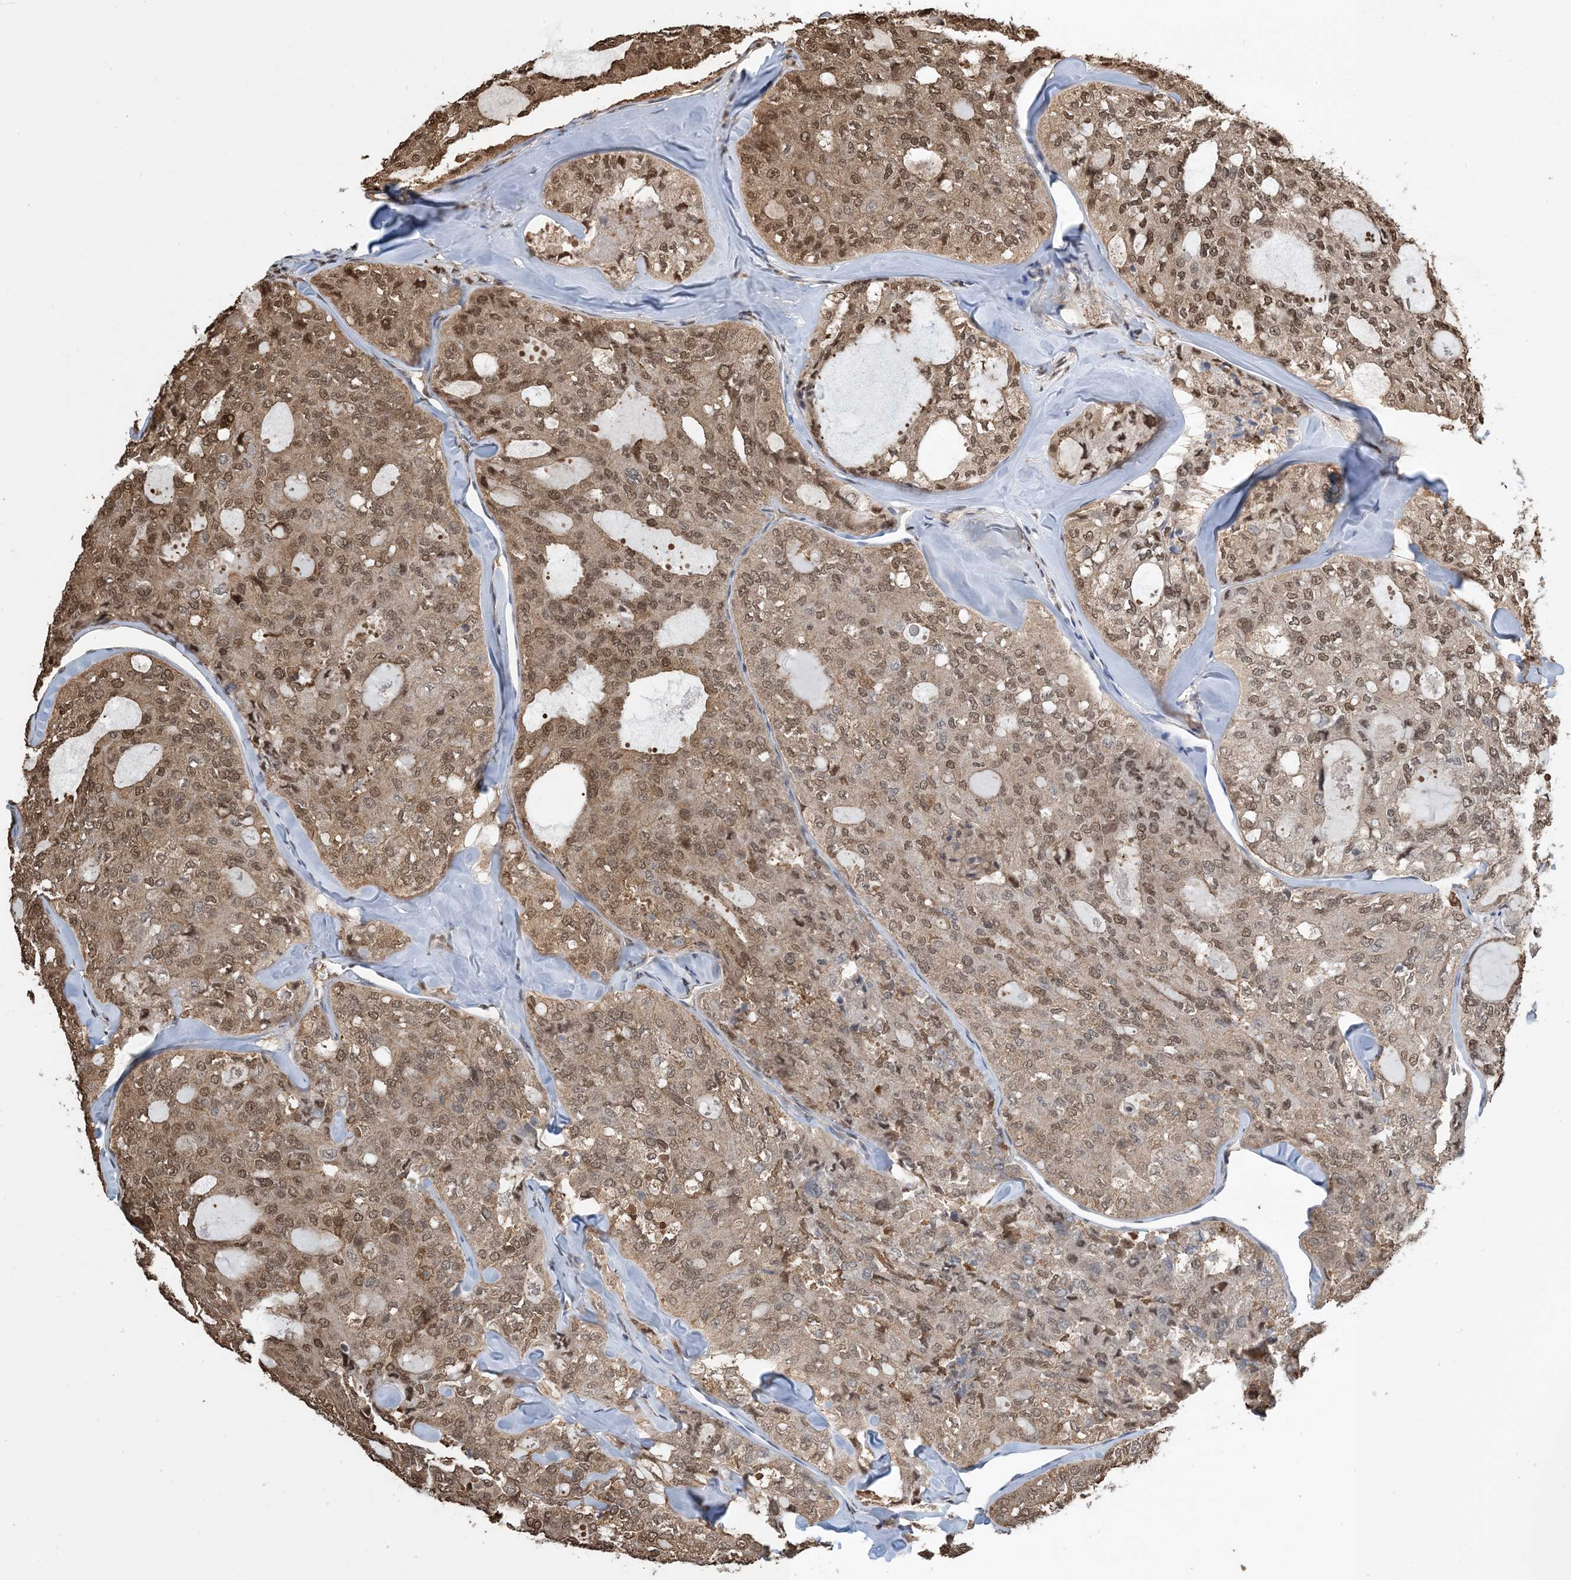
{"staining": {"intensity": "moderate", "quantity": ">75%", "location": "cytoplasmic/membranous,nuclear"}, "tissue": "thyroid cancer", "cell_type": "Tumor cells", "image_type": "cancer", "snomed": [{"axis": "morphology", "description": "Follicular adenoma carcinoma, NOS"}, {"axis": "topography", "description": "Thyroid gland"}], "caption": "A high-resolution photomicrograph shows IHC staining of follicular adenoma carcinoma (thyroid), which demonstrates moderate cytoplasmic/membranous and nuclear positivity in about >75% of tumor cells.", "gene": "HSPA1A", "patient": {"sex": "male", "age": 75}}